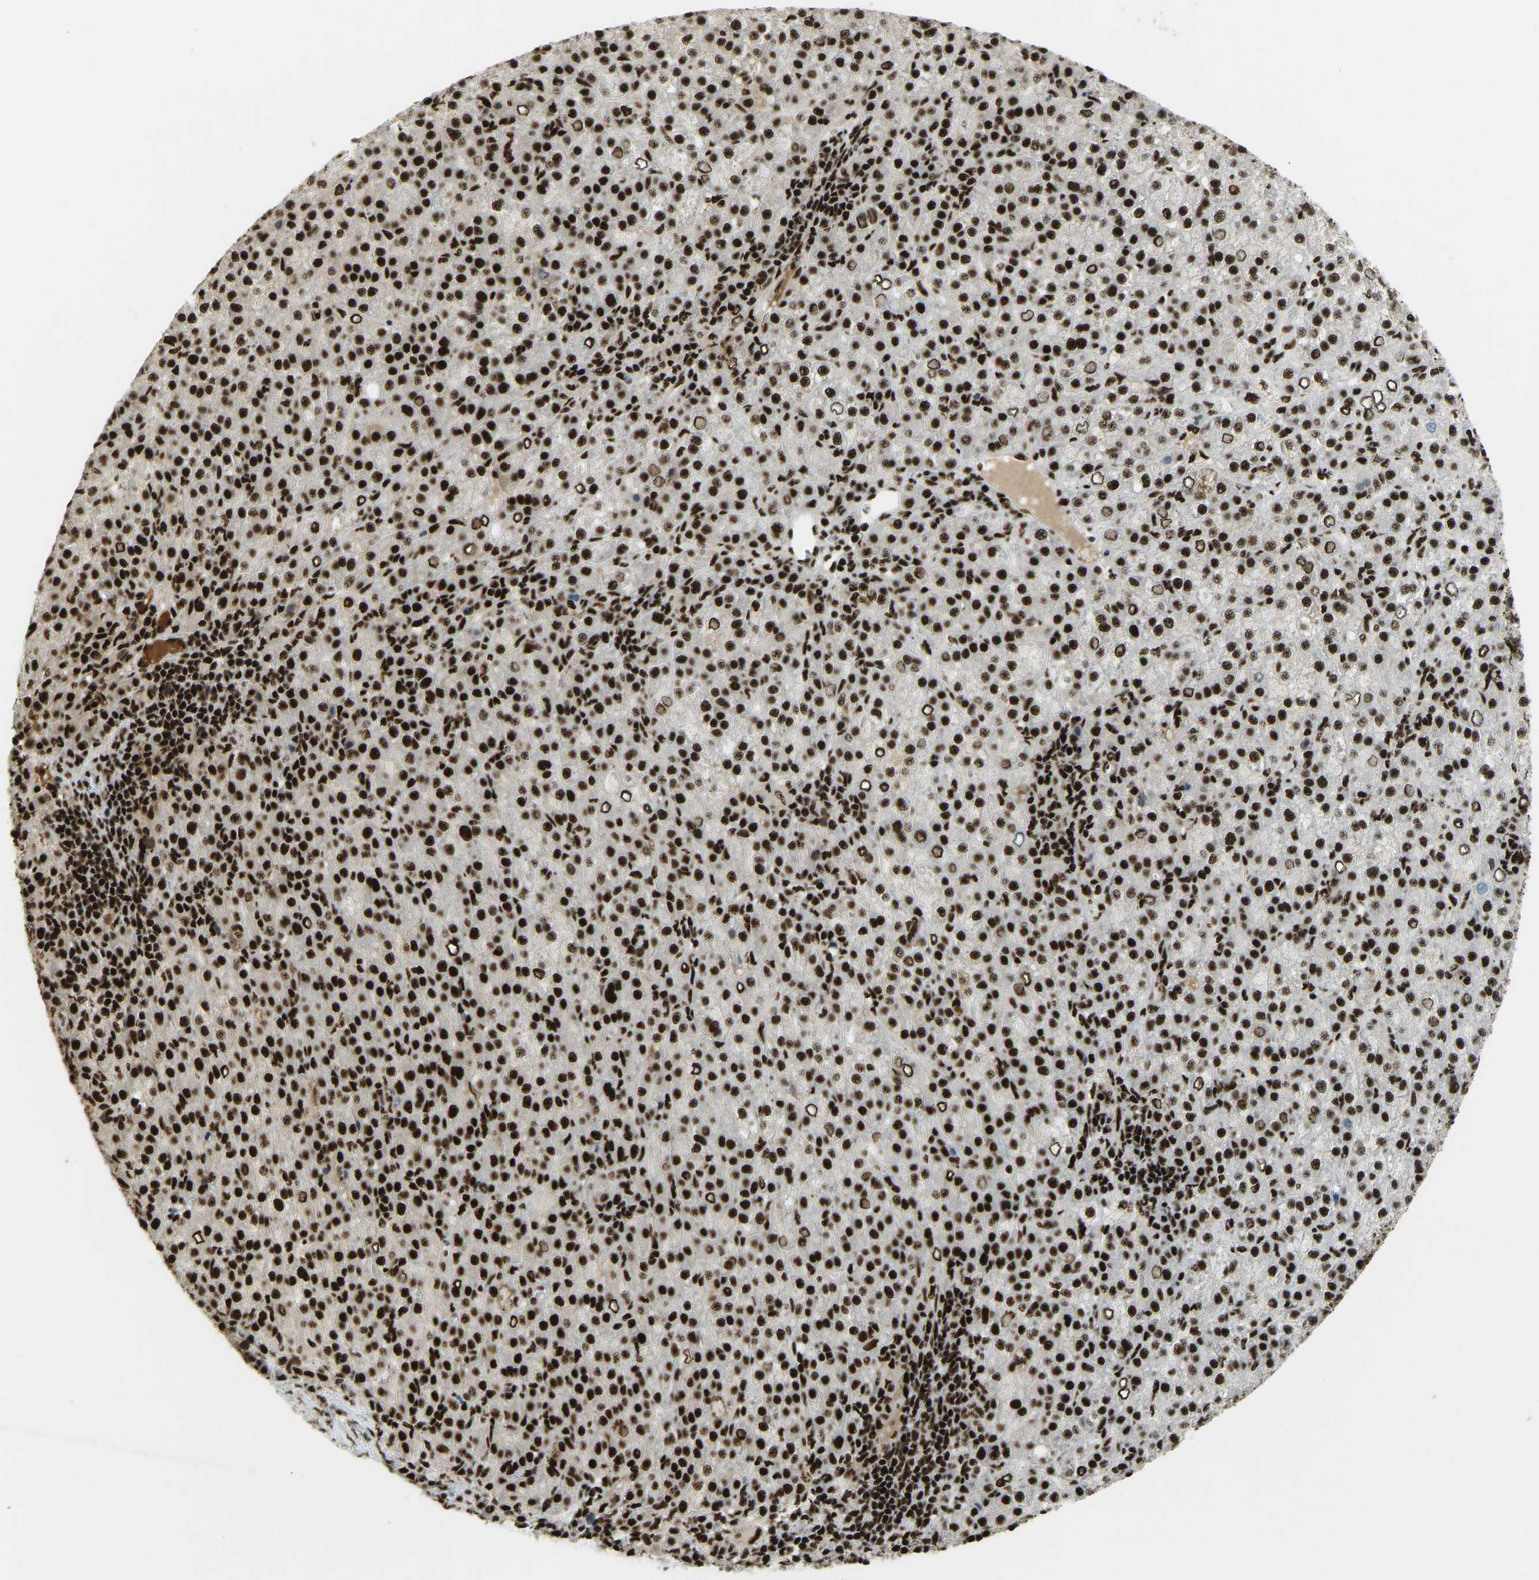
{"staining": {"intensity": "strong", "quantity": ">75%", "location": "nuclear"}, "tissue": "liver cancer", "cell_type": "Tumor cells", "image_type": "cancer", "snomed": [{"axis": "morphology", "description": "Carcinoma, Hepatocellular, NOS"}, {"axis": "topography", "description": "Liver"}], "caption": "Strong nuclear staining is identified in about >75% of tumor cells in hepatocellular carcinoma (liver). The protein is shown in brown color, while the nuclei are stained blue.", "gene": "FOXK1", "patient": {"sex": "female", "age": 58}}